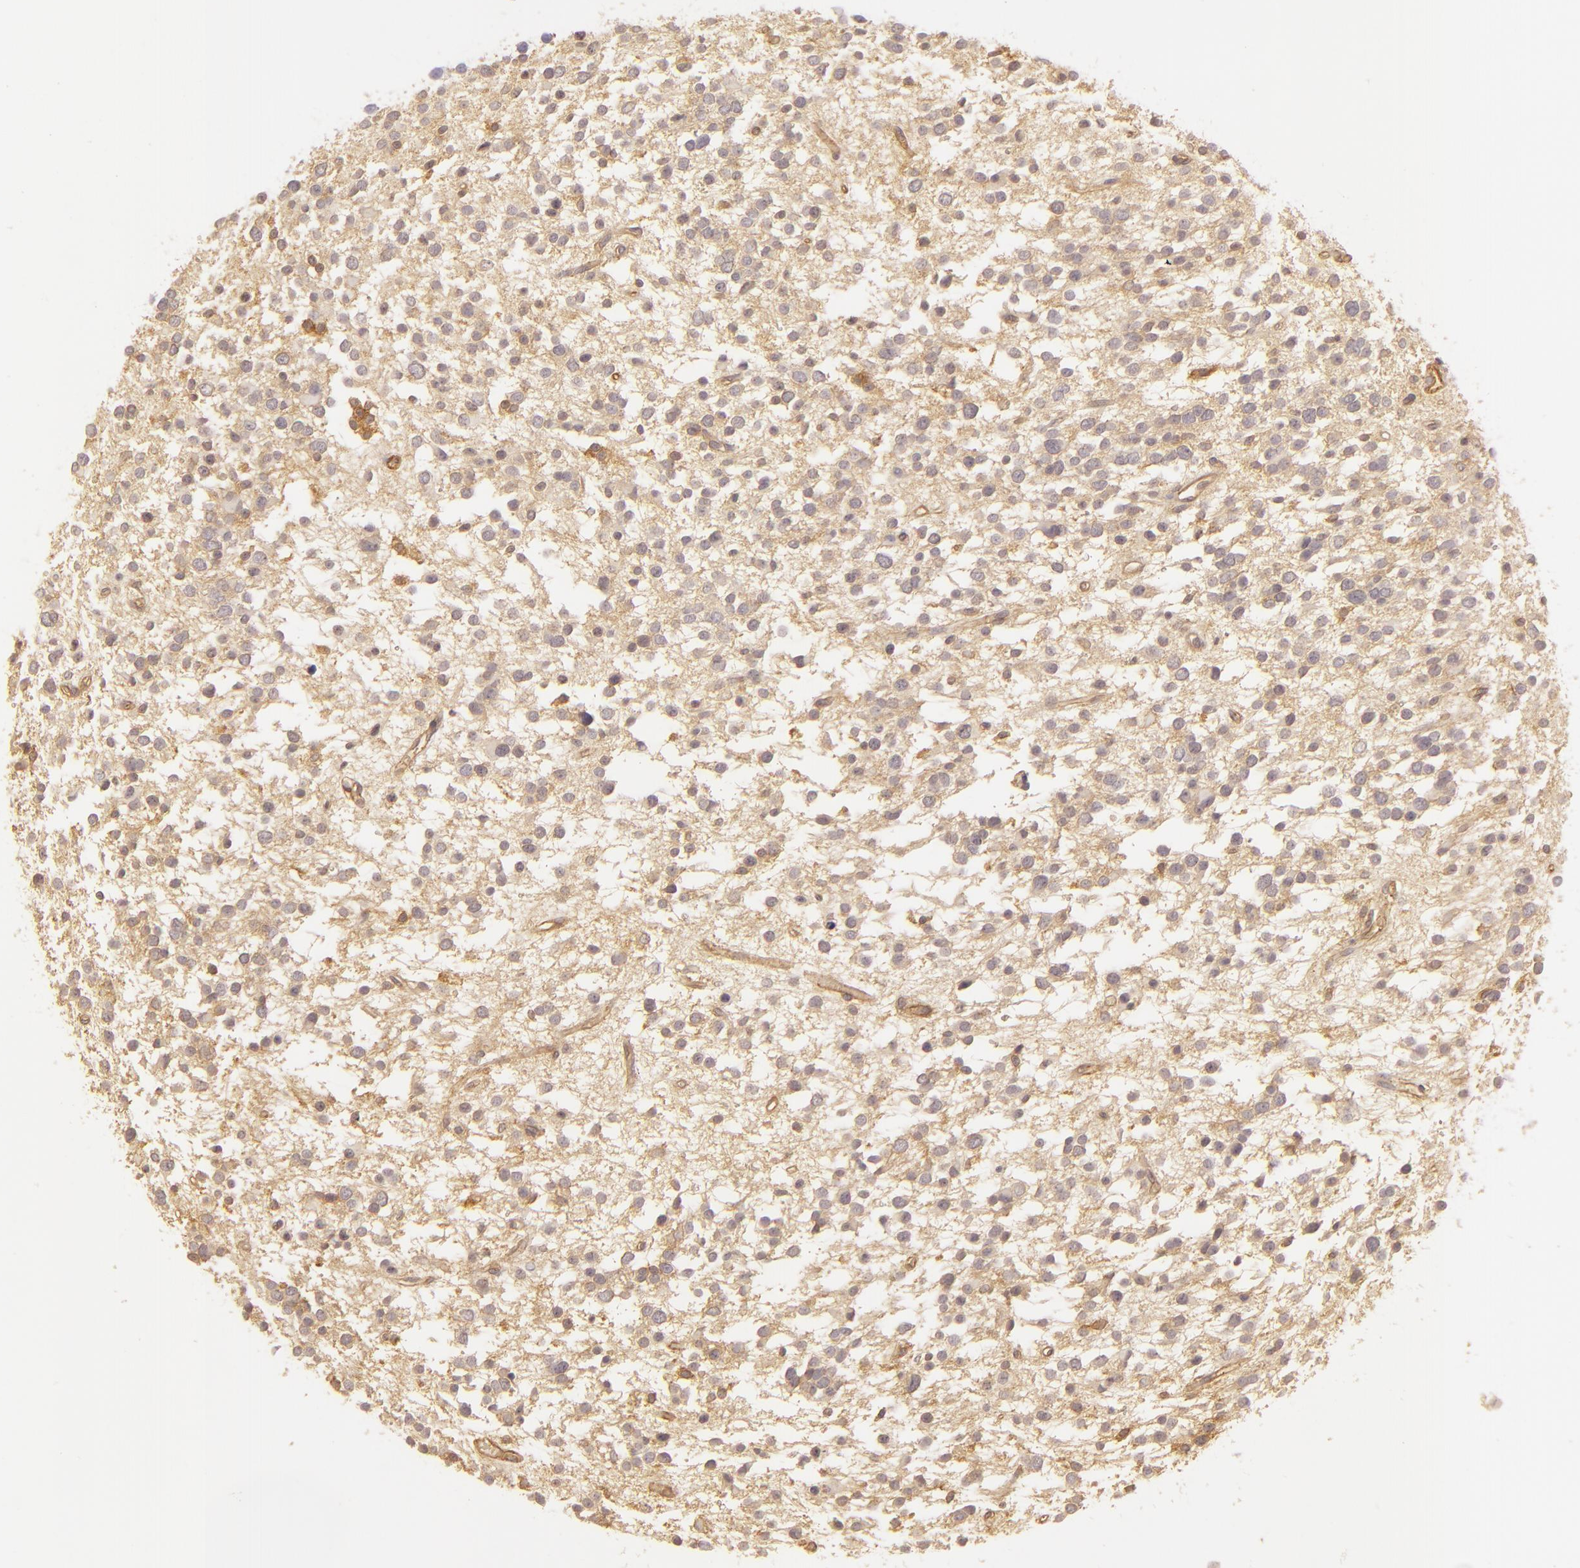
{"staining": {"intensity": "weak", "quantity": "<25%", "location": "cytoplasmic/membranous"}, "tissue": "glioma", "cell_type": "Tumor cells", "image_type": "cancer", "snomed": [{"axis": "morphology", "description": "Glioma, malignant, Low grade"}, {"axis": "topography", "description": "Brain"}], "caption": "There is no significant positivity in tumor cells of malignant glioma (low-grade).", "gene": "CD59", "patient": {"sex": "female", "age": 36}}